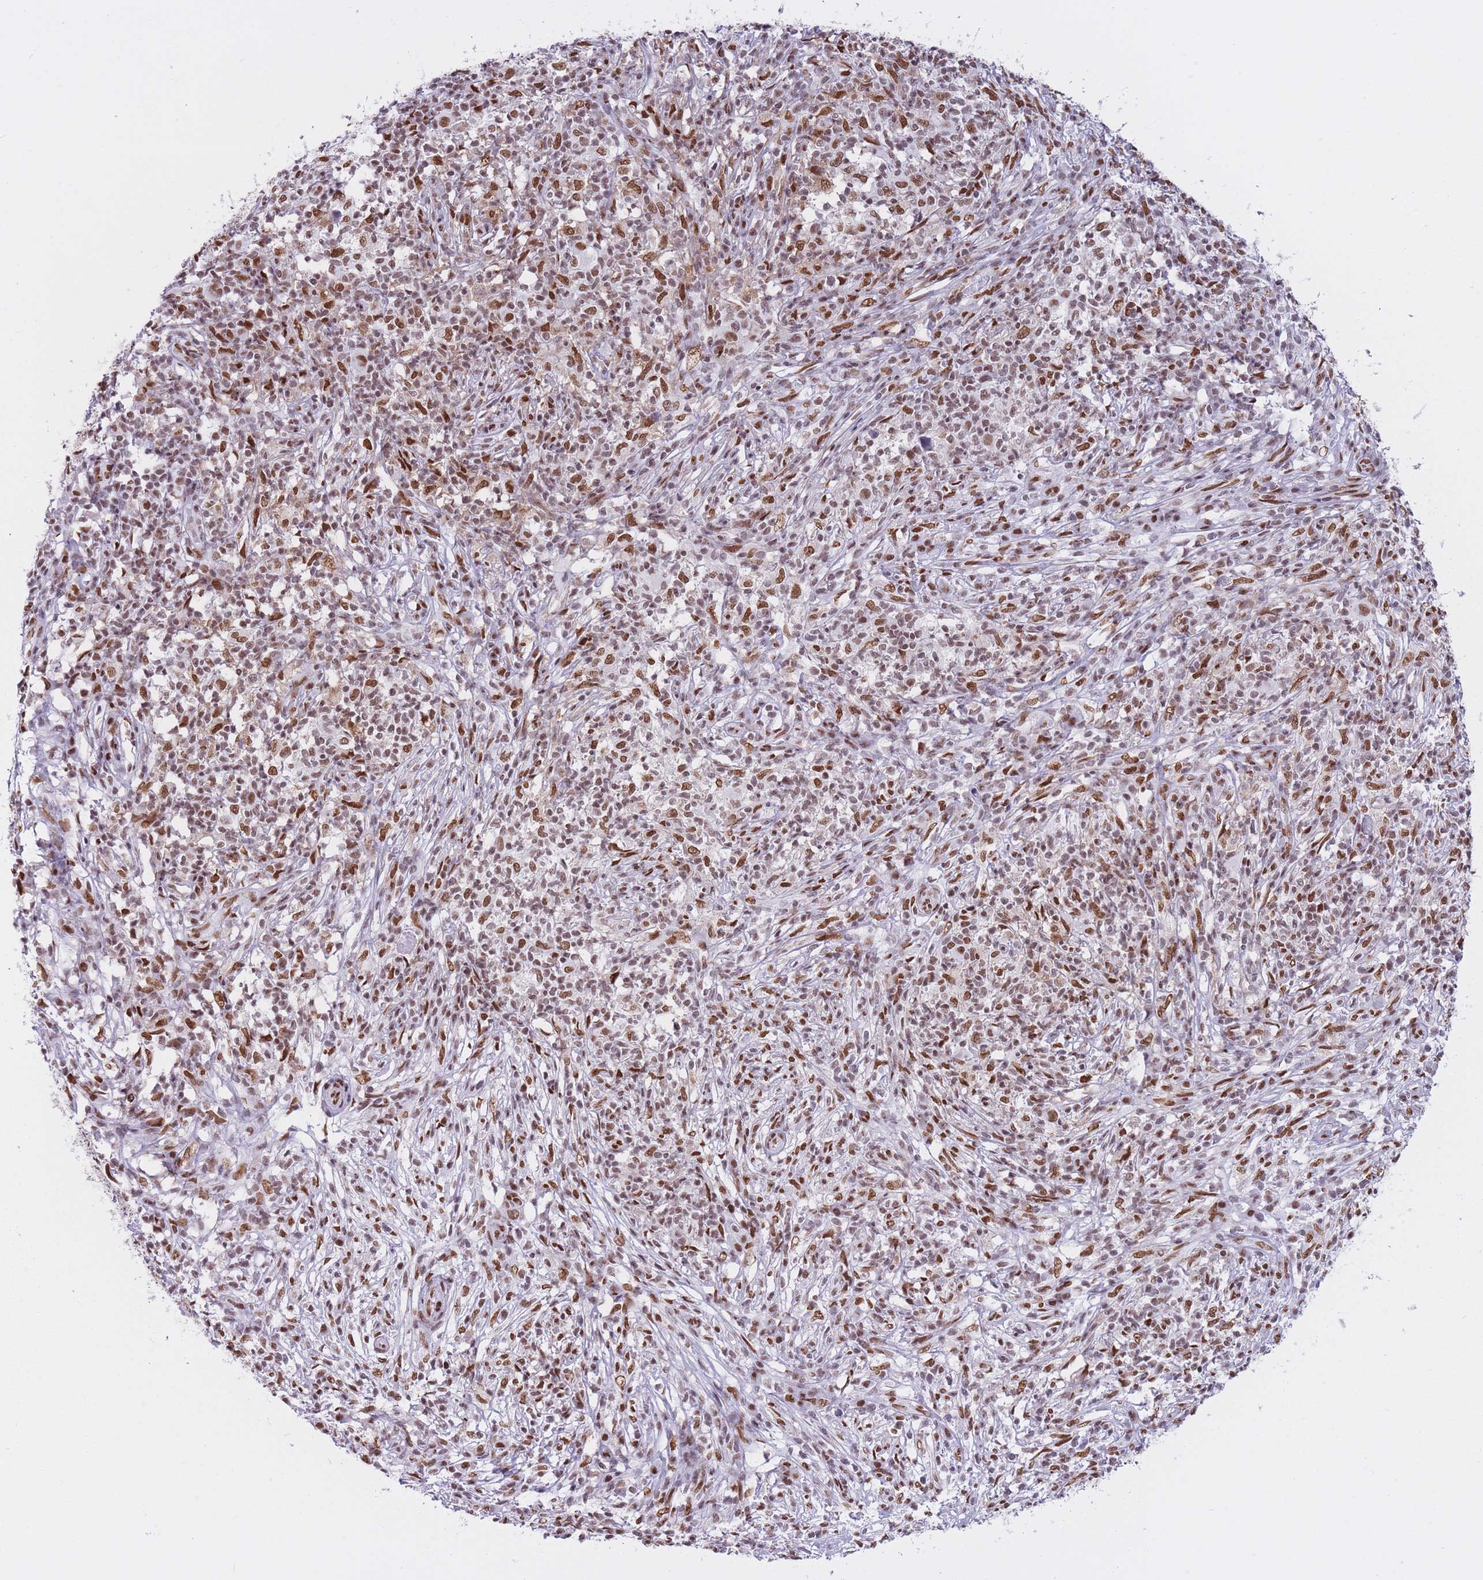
{"staining": {"intensity": "moderate", "quantity": ">75%", "location": "nuclear"}, "tissue": "melanoma", "cell_type": "Tumor cells", "image_type": "cancer", "snomed": [{"axis": "morphology", "description": "Malignant melanoma, NOS"}, {"axis": "topography", "description": "Skin"}], "caption": "Melanoma stained with IHC reveals moderate nuclear staining in approximately >75% of tumor cells.", "gene": "HNRNPUL1", "patient": {"sex": "male", "age": 66}}